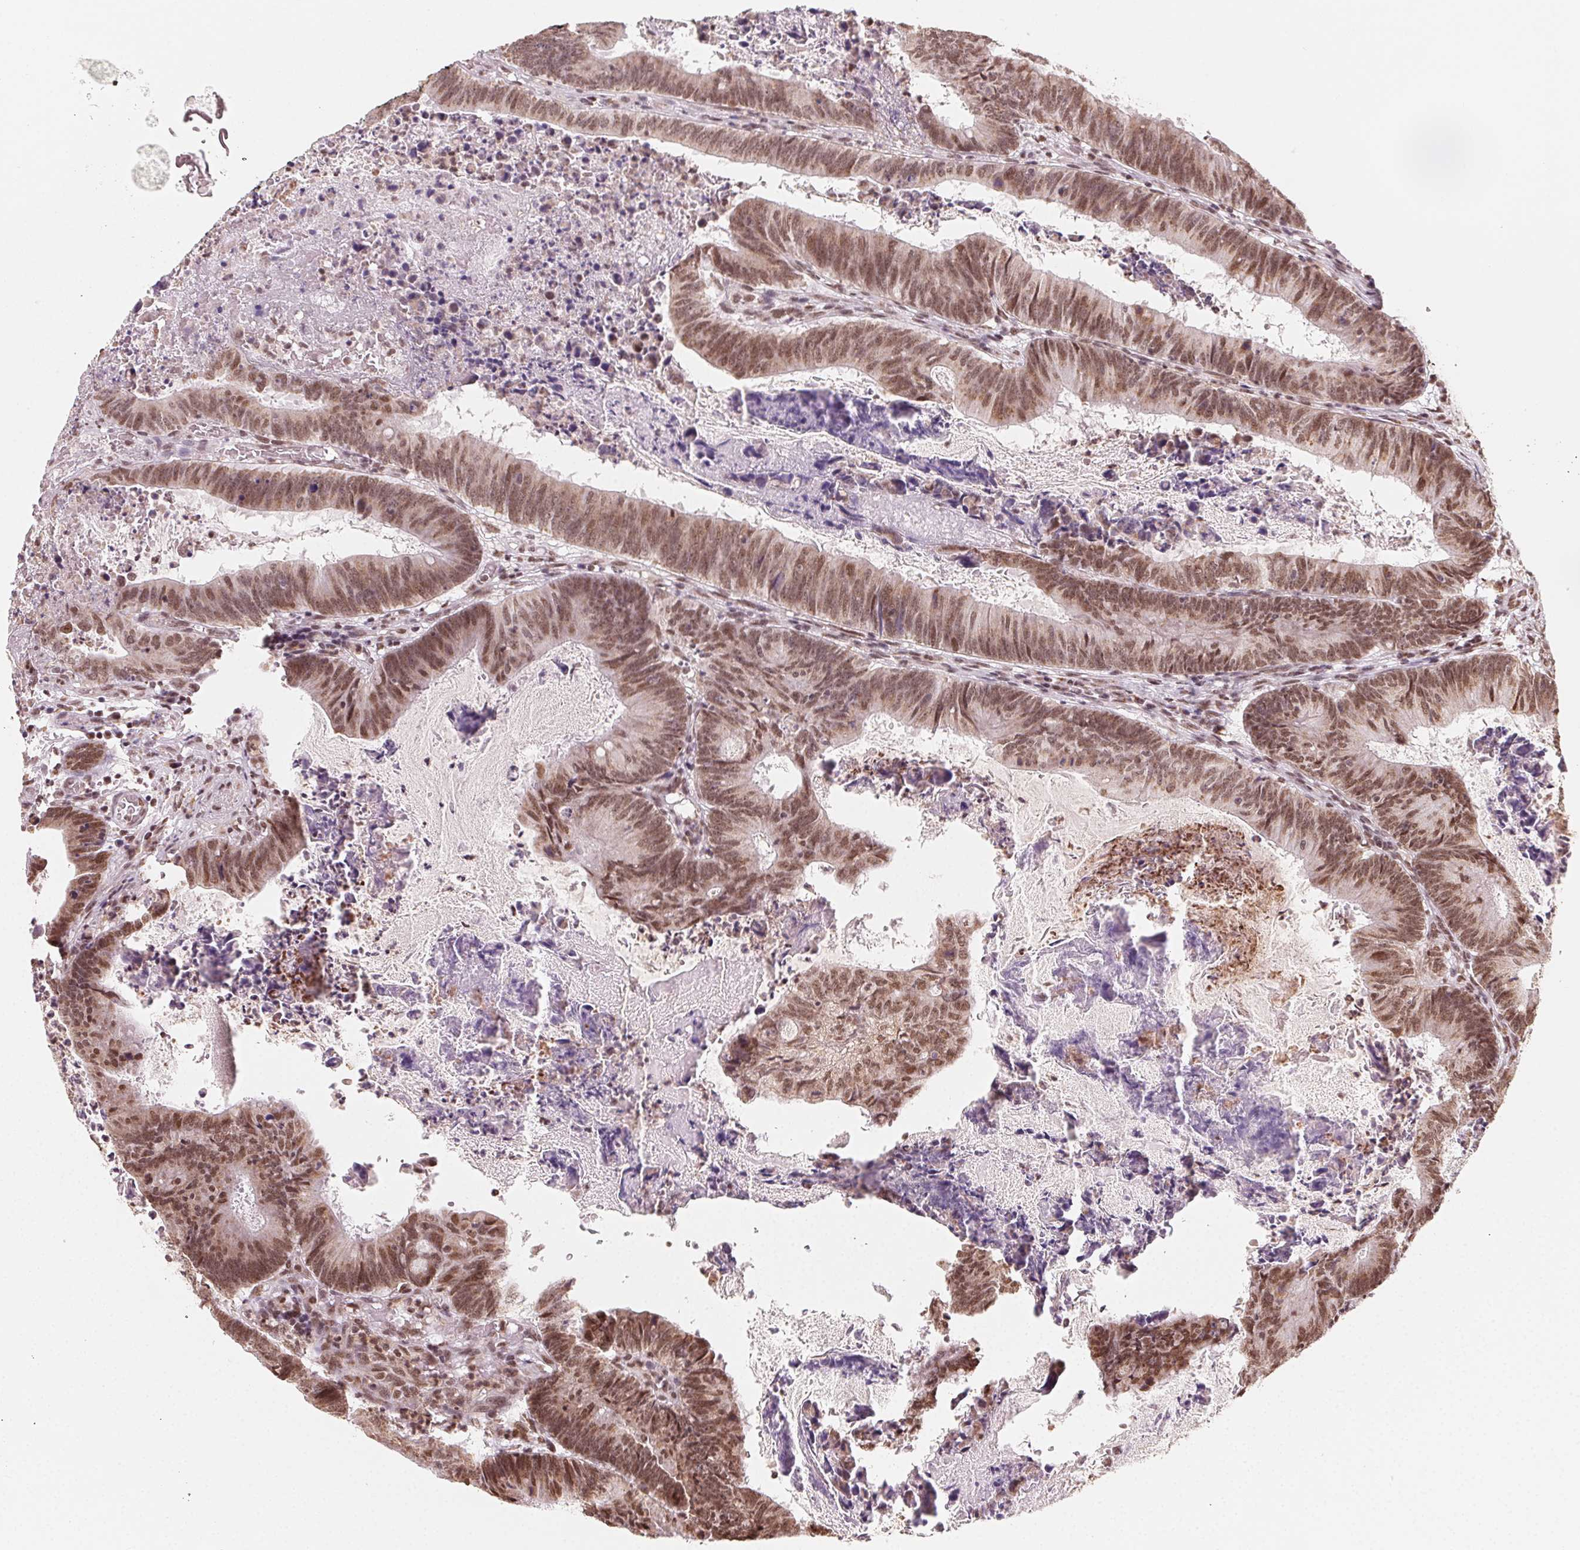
{"staining": {"intensity": "moderate", "quantity": ">75%", "location": "cytoplasmic/membranous,nuclear"}, "tissue": "colorectal cancer", "cell_type": "Tumor cells", "image_type": "cancer", "snomed": [{"axis": "morphology", "description": "Adenocarcinoma, NOS"}, {"axis": "topography", "description": "Colon"}], "caption": "Immunohistochemical staining of human adenocarcinoma (colorectal) exhibits medium levels of moderate cytoplasmic/membranous and nuclear expression in about >75% of tumor cells.", "gene": "TOPORS", "patient": {"sex": "female", "age": 70}}